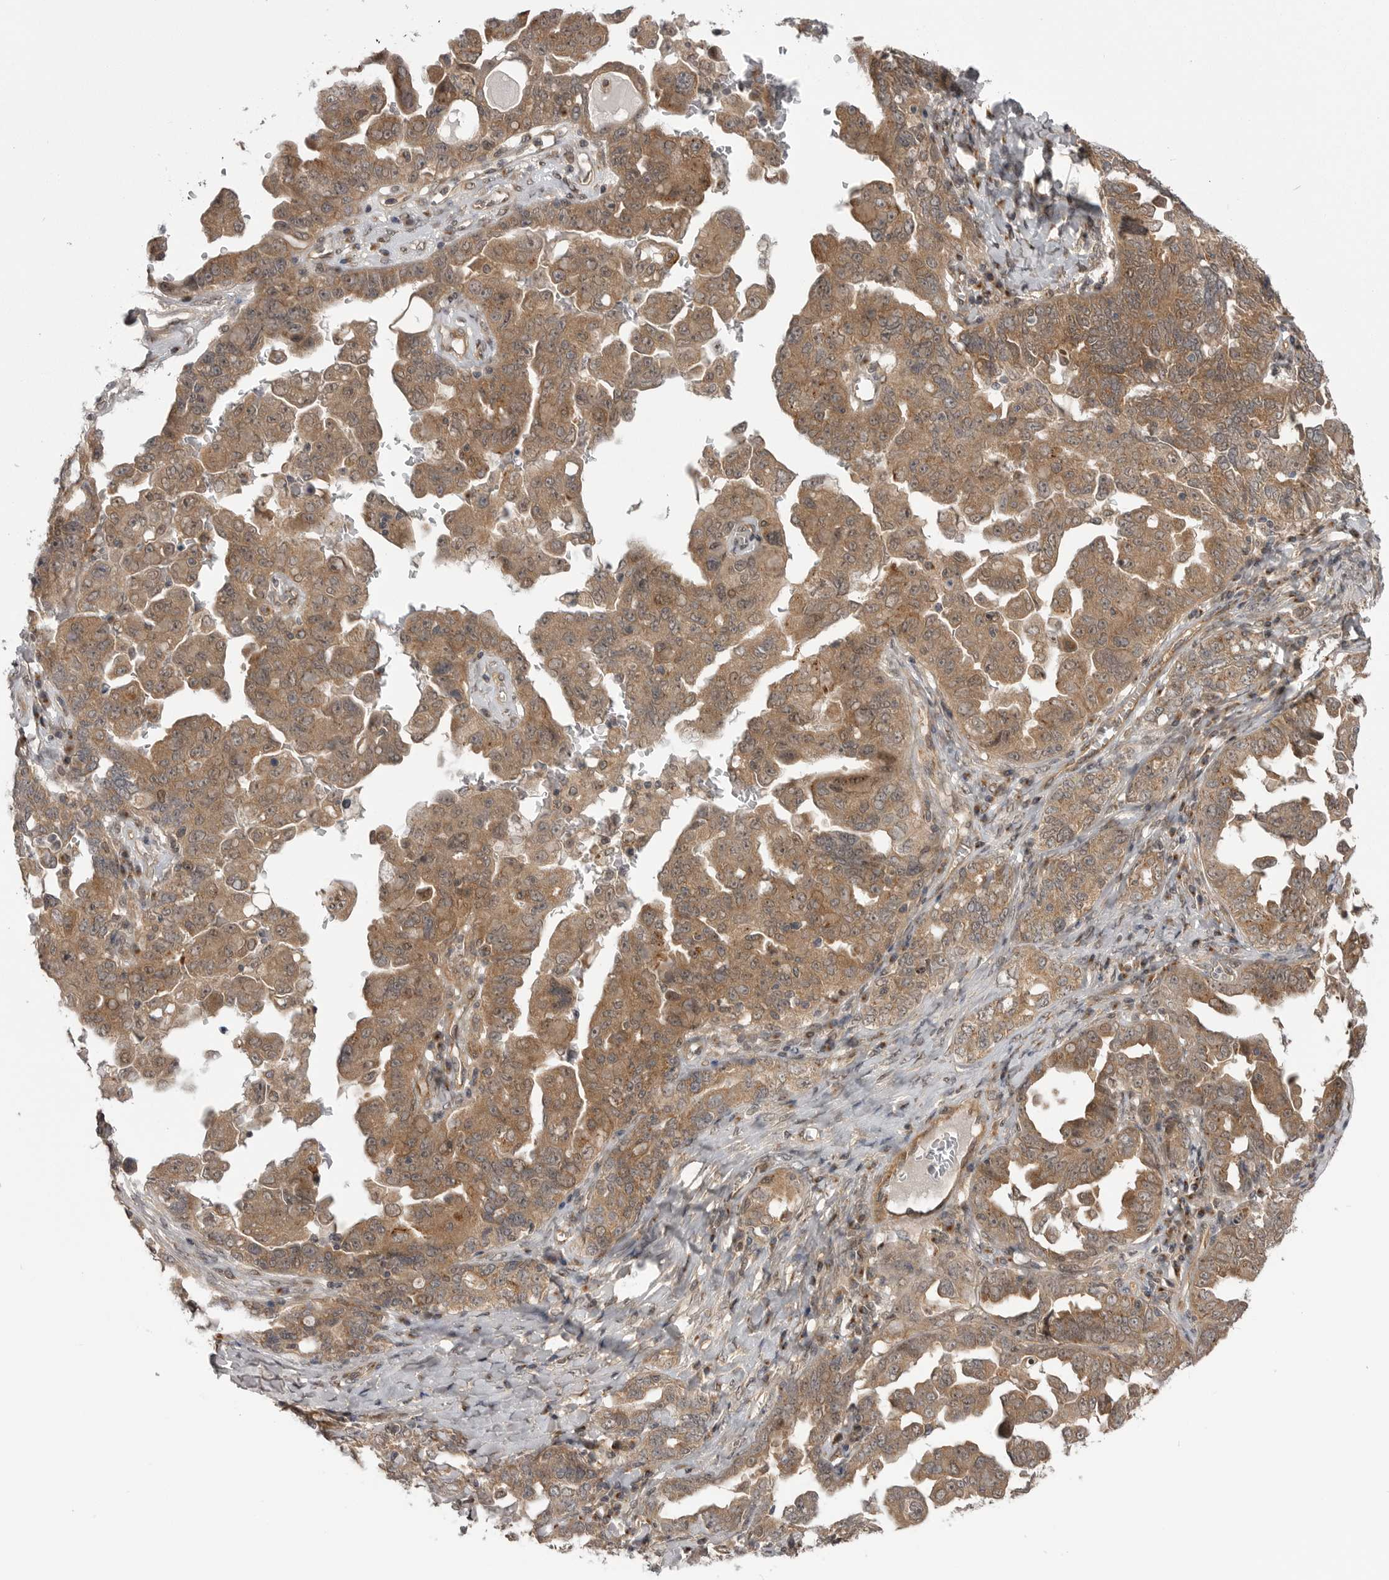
{"staining": {"intensity": "moderate", "quantity": ">75%", "location": "cytoplasmic/membranous"}, "tissue": "ovarian cancer", "cell_type": "Tumor cells", "image_type": "cancer", "snomed": [{"axis": "morphology", "description": "Carcinoma, endometroid"}, {"axis": "topography", "description": "Ovary"}], "caption": "An immunohistochemistry (IHC) histopathology image of tumor tissue is shown. Protein staining in brown shows moderate cytoplasmic/membranous positivity in ovarian endometroid carcinoma within tumor cells. Nuclei are stained in blue.", "gene": "PDCL", "patient": {"sex": "female", "age": 62}}